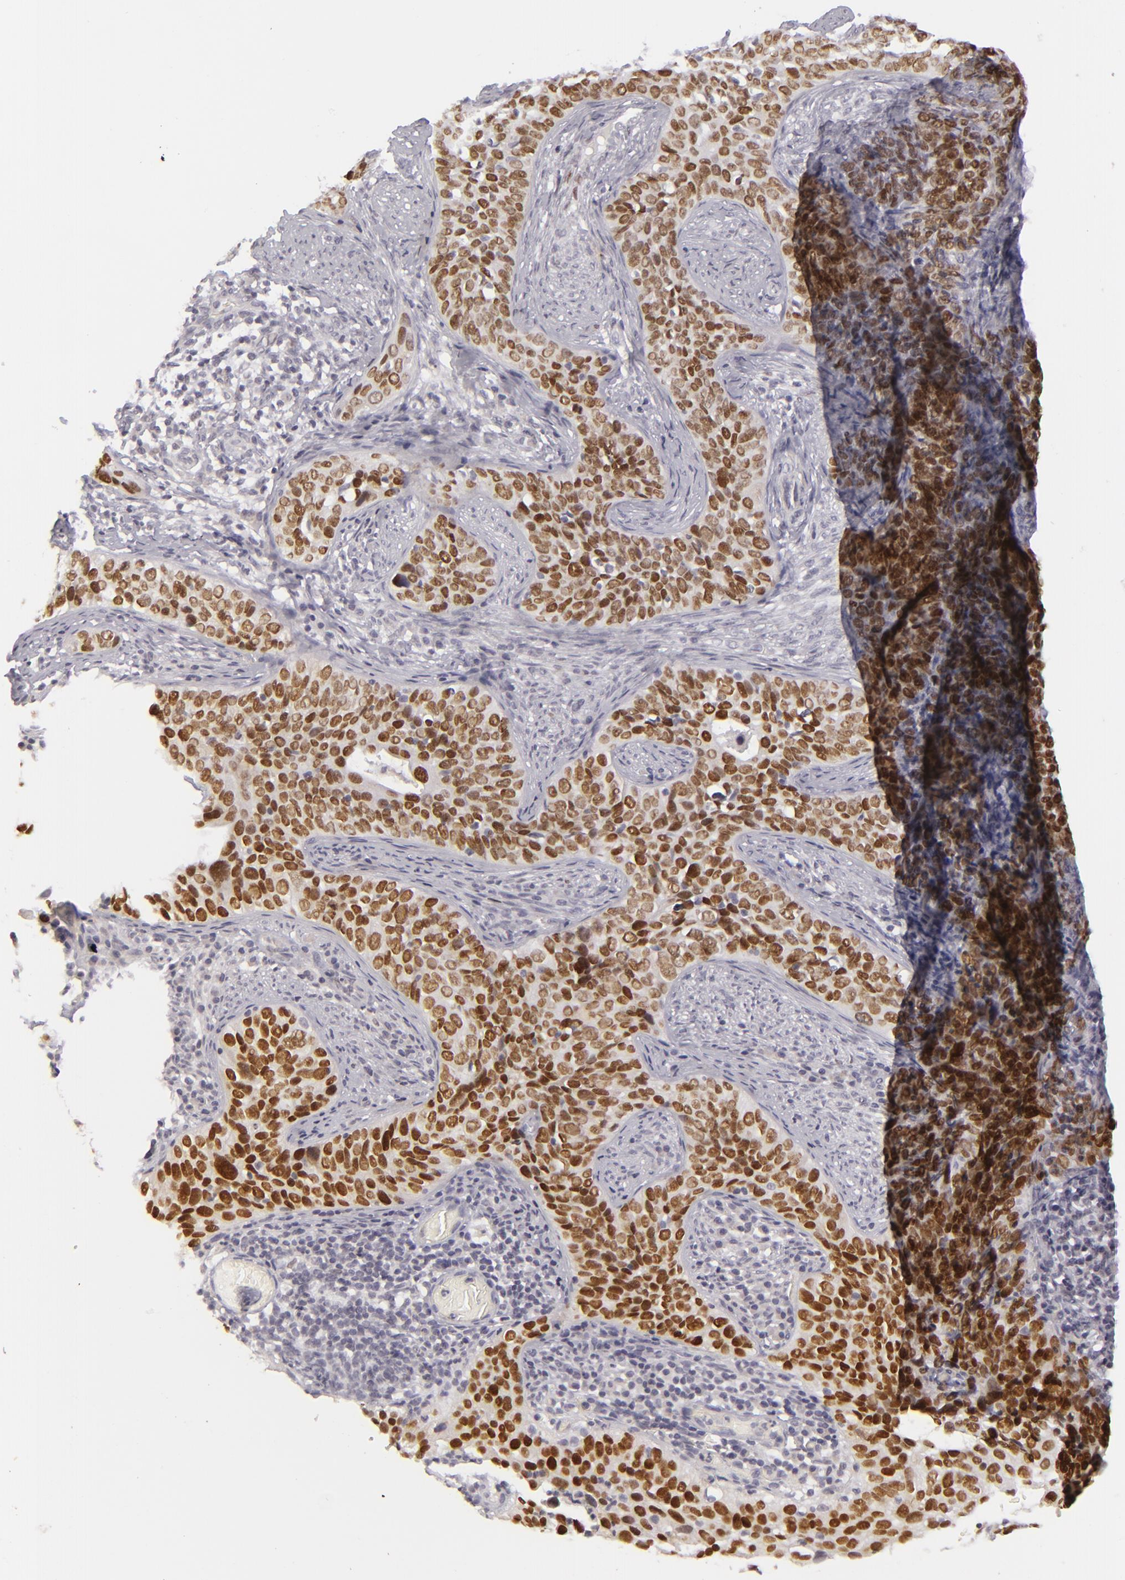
{"staining": {"intensity": "strong", "quantity": ">75%", "location": "nuclear"}, "tissue": "cervical cancer", "cell_type": "Tumor cells", "image_type": "cancer", "snomed": [{"axis": "morphology", "description": "Squamous cell carcinoma, NOS"}, {"axis": "topography", "description": "Cervix"}], "caption": "A histopathology image of cervical cancer (squamous cell carcinoma) stained for a protein reveals strong nuclear brown staining in tumor cells. The protein of interest is stained brown, and the nuclei are stained in blue (DAB (3,3'-diaminobenzidine) IHC with brightfield microscopy, high magnification).", "gene": "SIX1", "patient": {"sex": "female", "age": 31}}